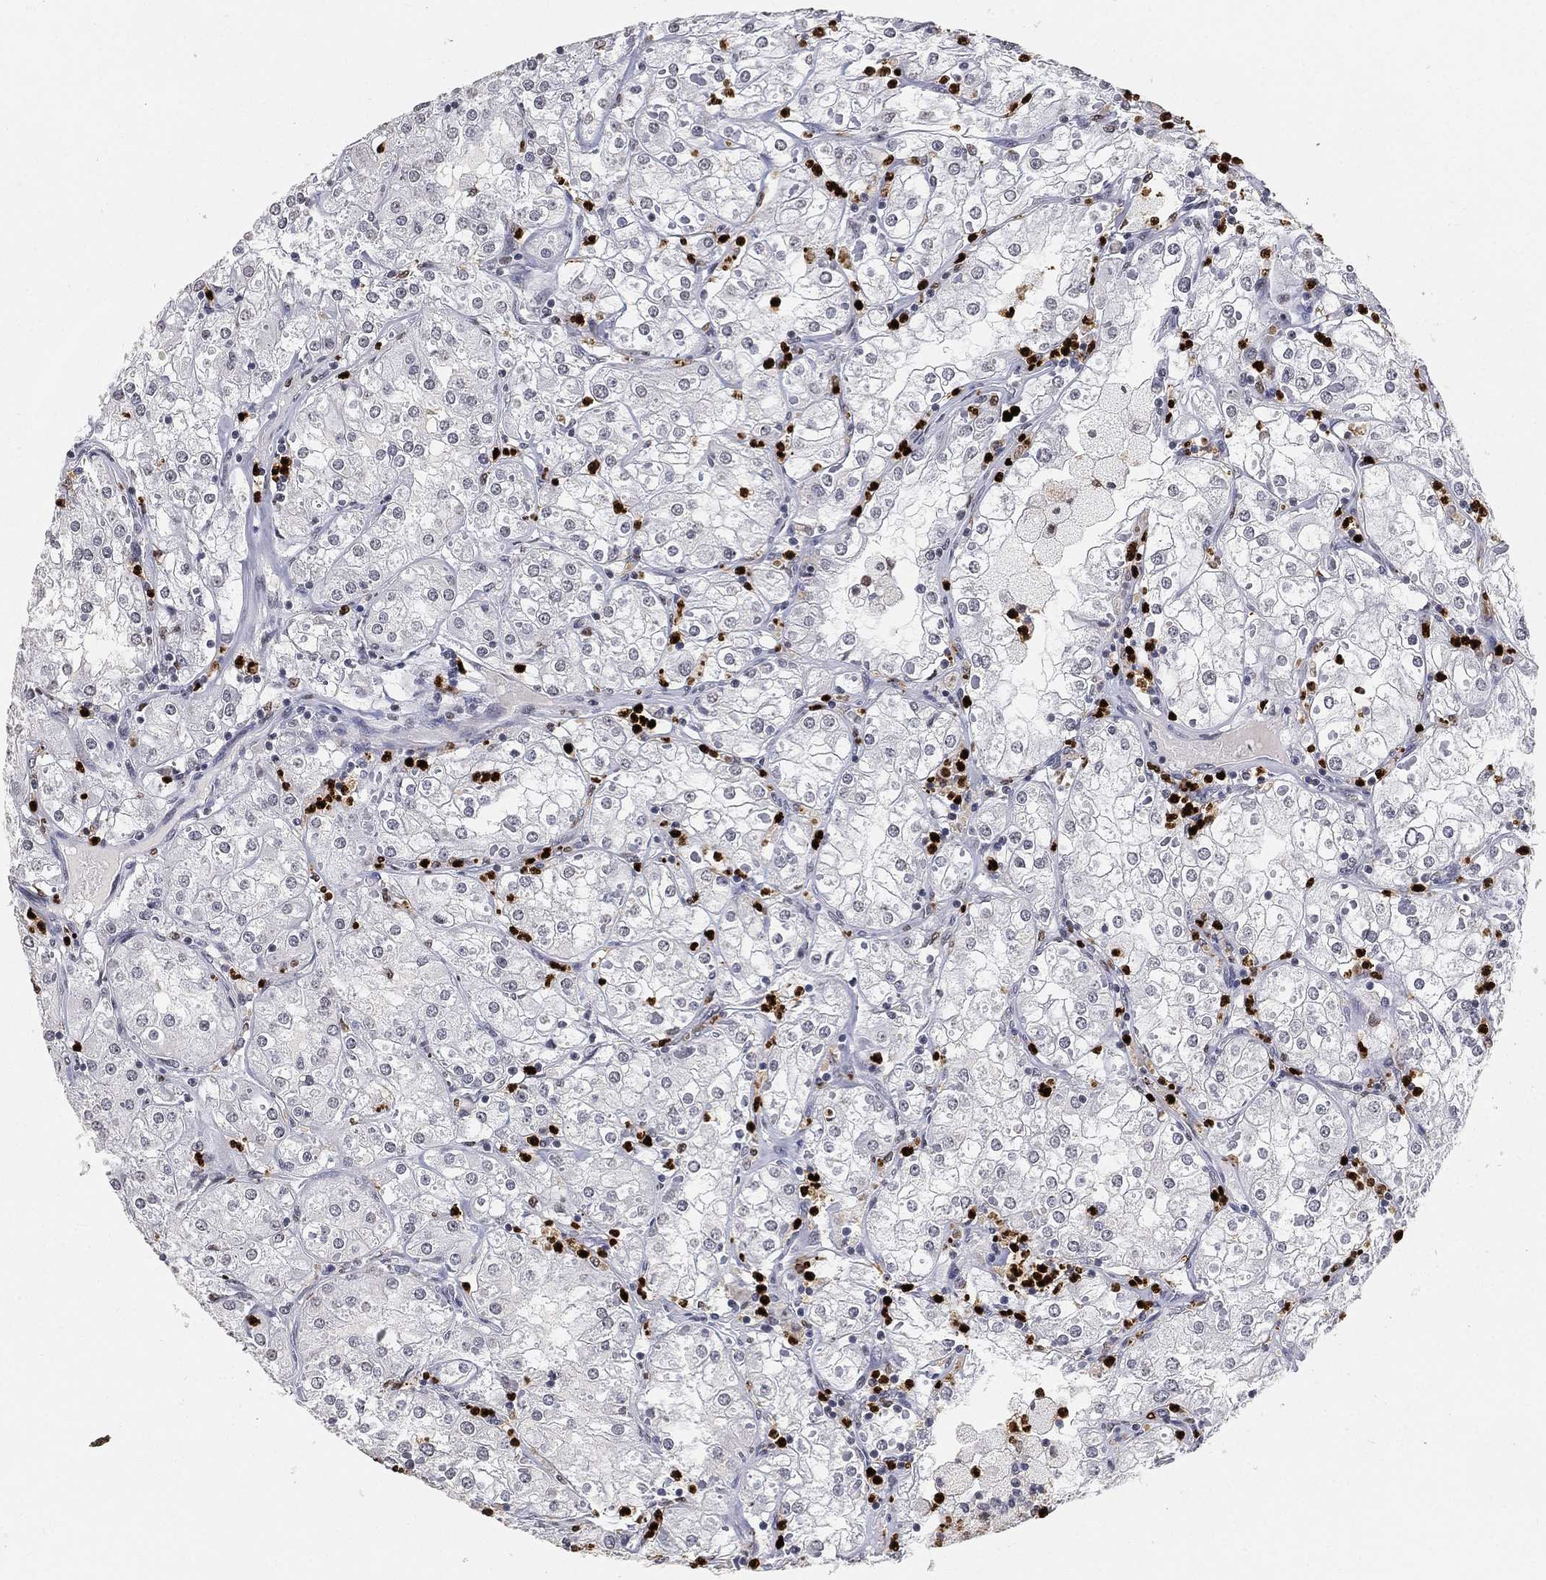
{"staining": {"intensity": "negative", "quantity": "none", "location": "none"}, "tissue": "renal cancer", "cell_type": "Tumor cells", "image_type": "cancer", "snomed": [{"axis": "morphology", "description": "Adenocarcinoma, NOS"}, {"axis": "topography", "description": "Kidney"}], "caption": "Tumor cells are negative for brown protein staining in adenocarcinoma (renal).", "gene": "ARG1", "patient": {"sex": "male", "age": 77}}